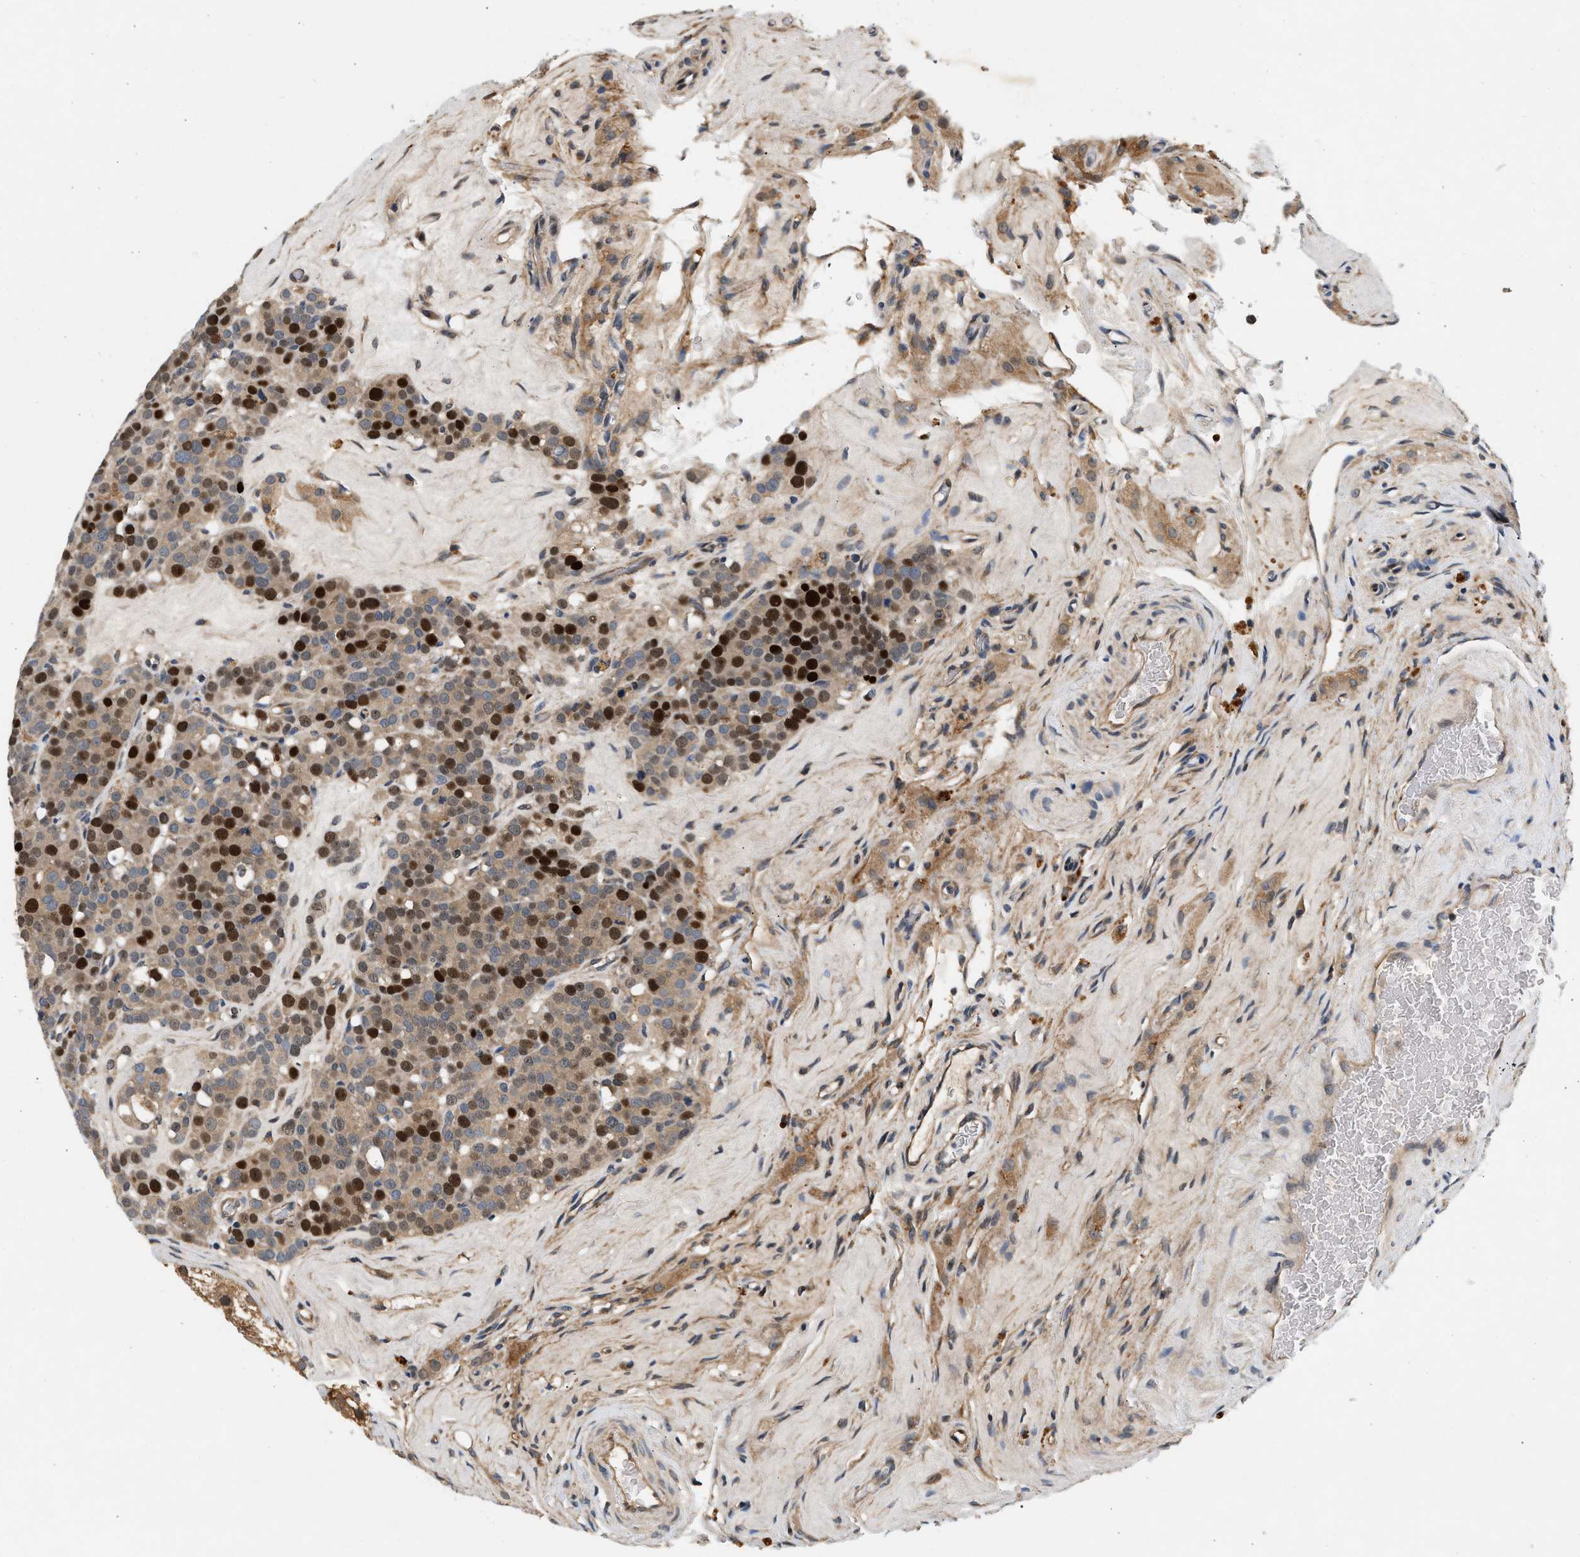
{"staining": {"intensity": "strong", "quantity": "25%-75%", "location": "cytoplasmic/membranous,nuclear"}, "tissue": "testis cancer", "cell_type": "Tumor cells", "image_type": "cancer", "snomed": [{"axis": "morphology", "description": "Seminoma, NOS"}, {"axis": "topography", "description": "Testis"}], "caption": "A micrograph showing strong cytoplasmic/membranous and nuclear expression in about 25%-75% of tumor cells in seminoma (testis), as visualized by brown immunohistochemical staining.", "gene": "FAM78A", "patient": {"sex": "male", "age": 71}}